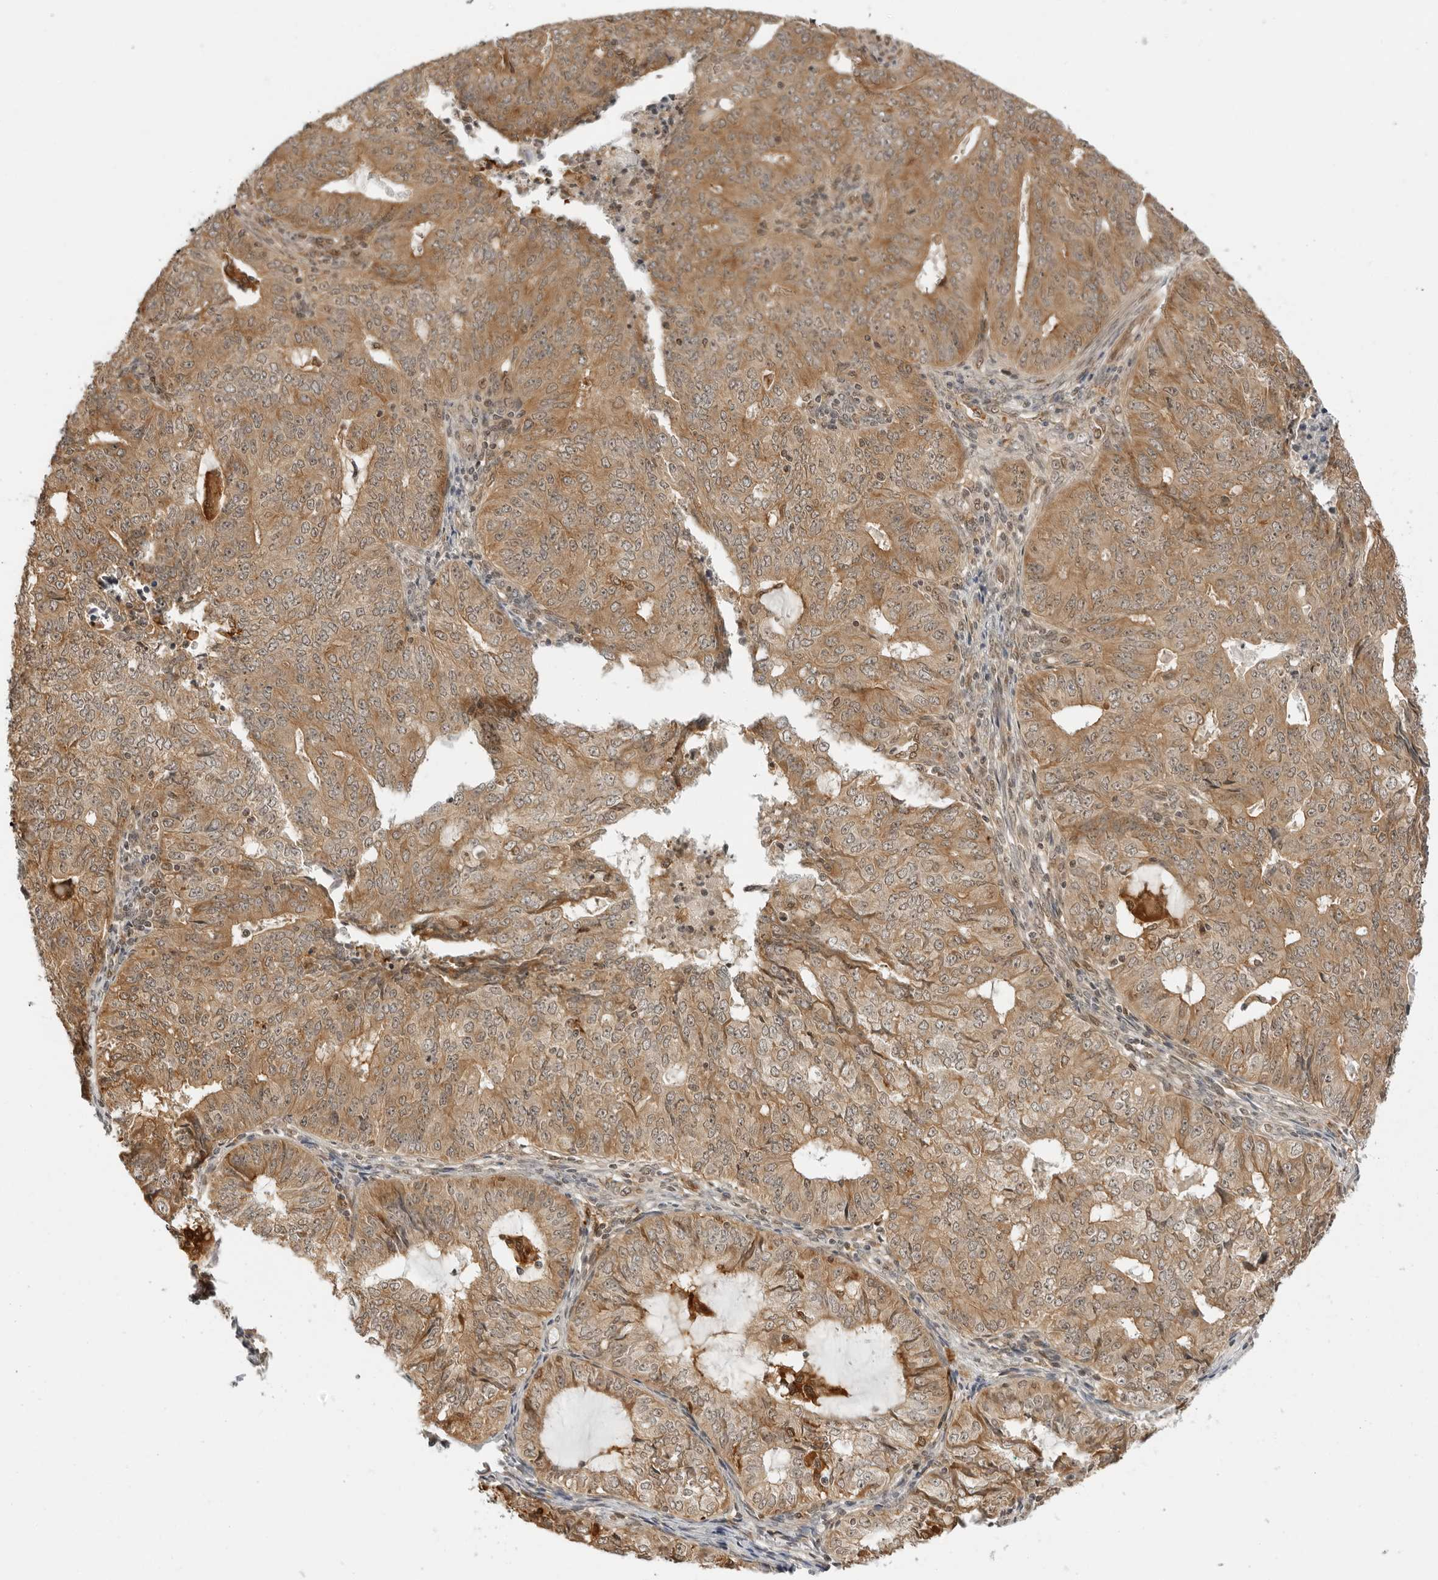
{"staining": {"intensity": "moderate", "quantity": ">75%", "location": "cytoplasmic/membranous"}, "tissue": "endometrial cancer", "cell_type": "Tumor cells", "image_type": "cancer", "snomed": [{"axis": "morphology", "description": "Adenocarcinoma, NOS"}, {"axis": "topography", "description": "Endometrium"}], "caption": "Tumor cells demonstrate medium levels of moderate cytoplasmic/membranous positivity in about >75% of cells in adenocarcinoma (endometrial).", "gene": "RC3H1", "patient": {"sex": "female", "age": 32}}